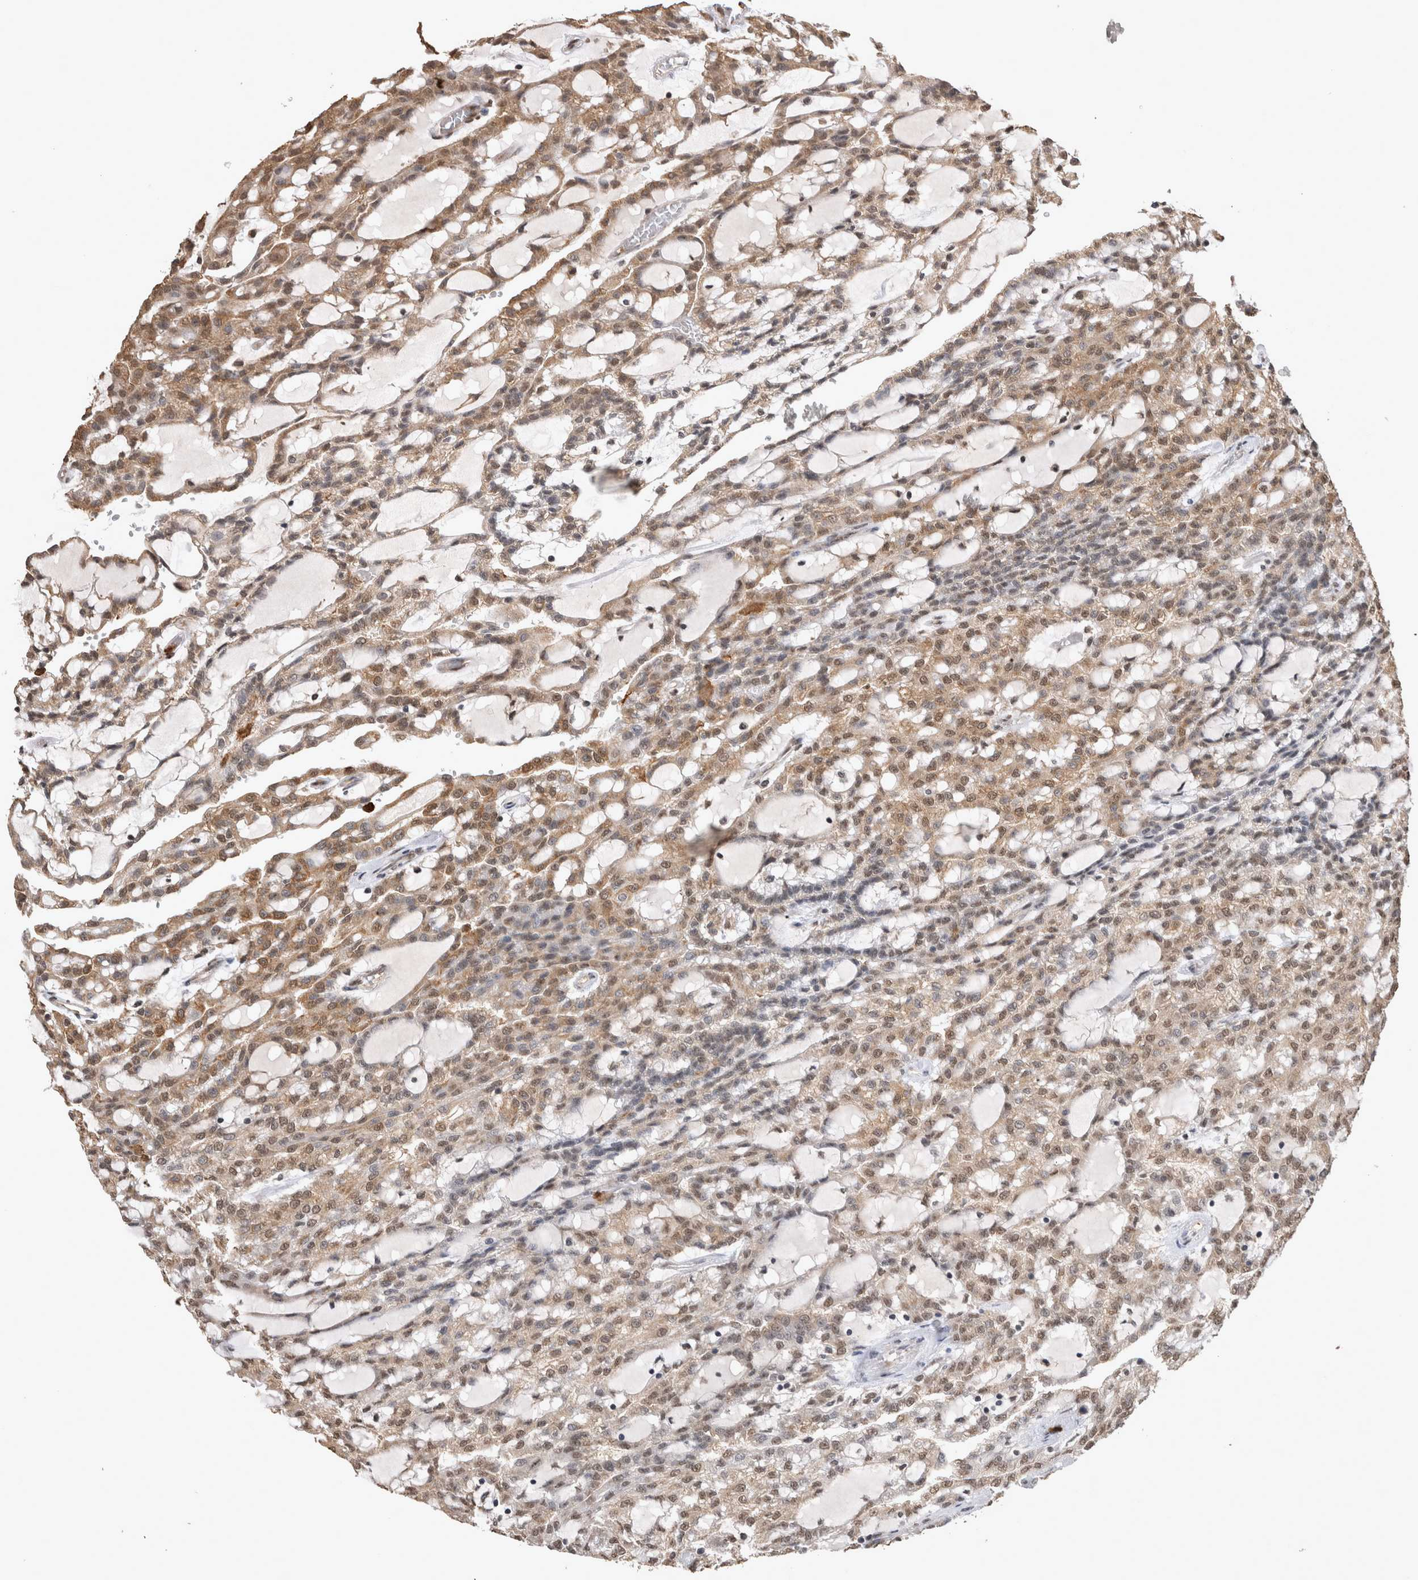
{"staining": {"intensity": "moderate", "quantity": ">75%", "location": "cytoplasmic/membranous,nuclear"}, "tissue": "renal cancer", "cell_type": "Tumor cells", "image_type": "cancer", "snomed": [{"axis": "morphology", "description": "Adenocarcinoma, NOS"}, {"axis": "topography", "description": "Kidney"}], "caption": "Protein positivity by immunohistochemistry (IHC) displays moderate cytoplasmic/membranous and nuclear positivity in about >75% of tumor cells in adenocarcinoma (renal). (Brightfield microscopy of DAB IHC at high magnification).", "gene": "PAK4", "patient": {"sex": "male", "age": 63}}